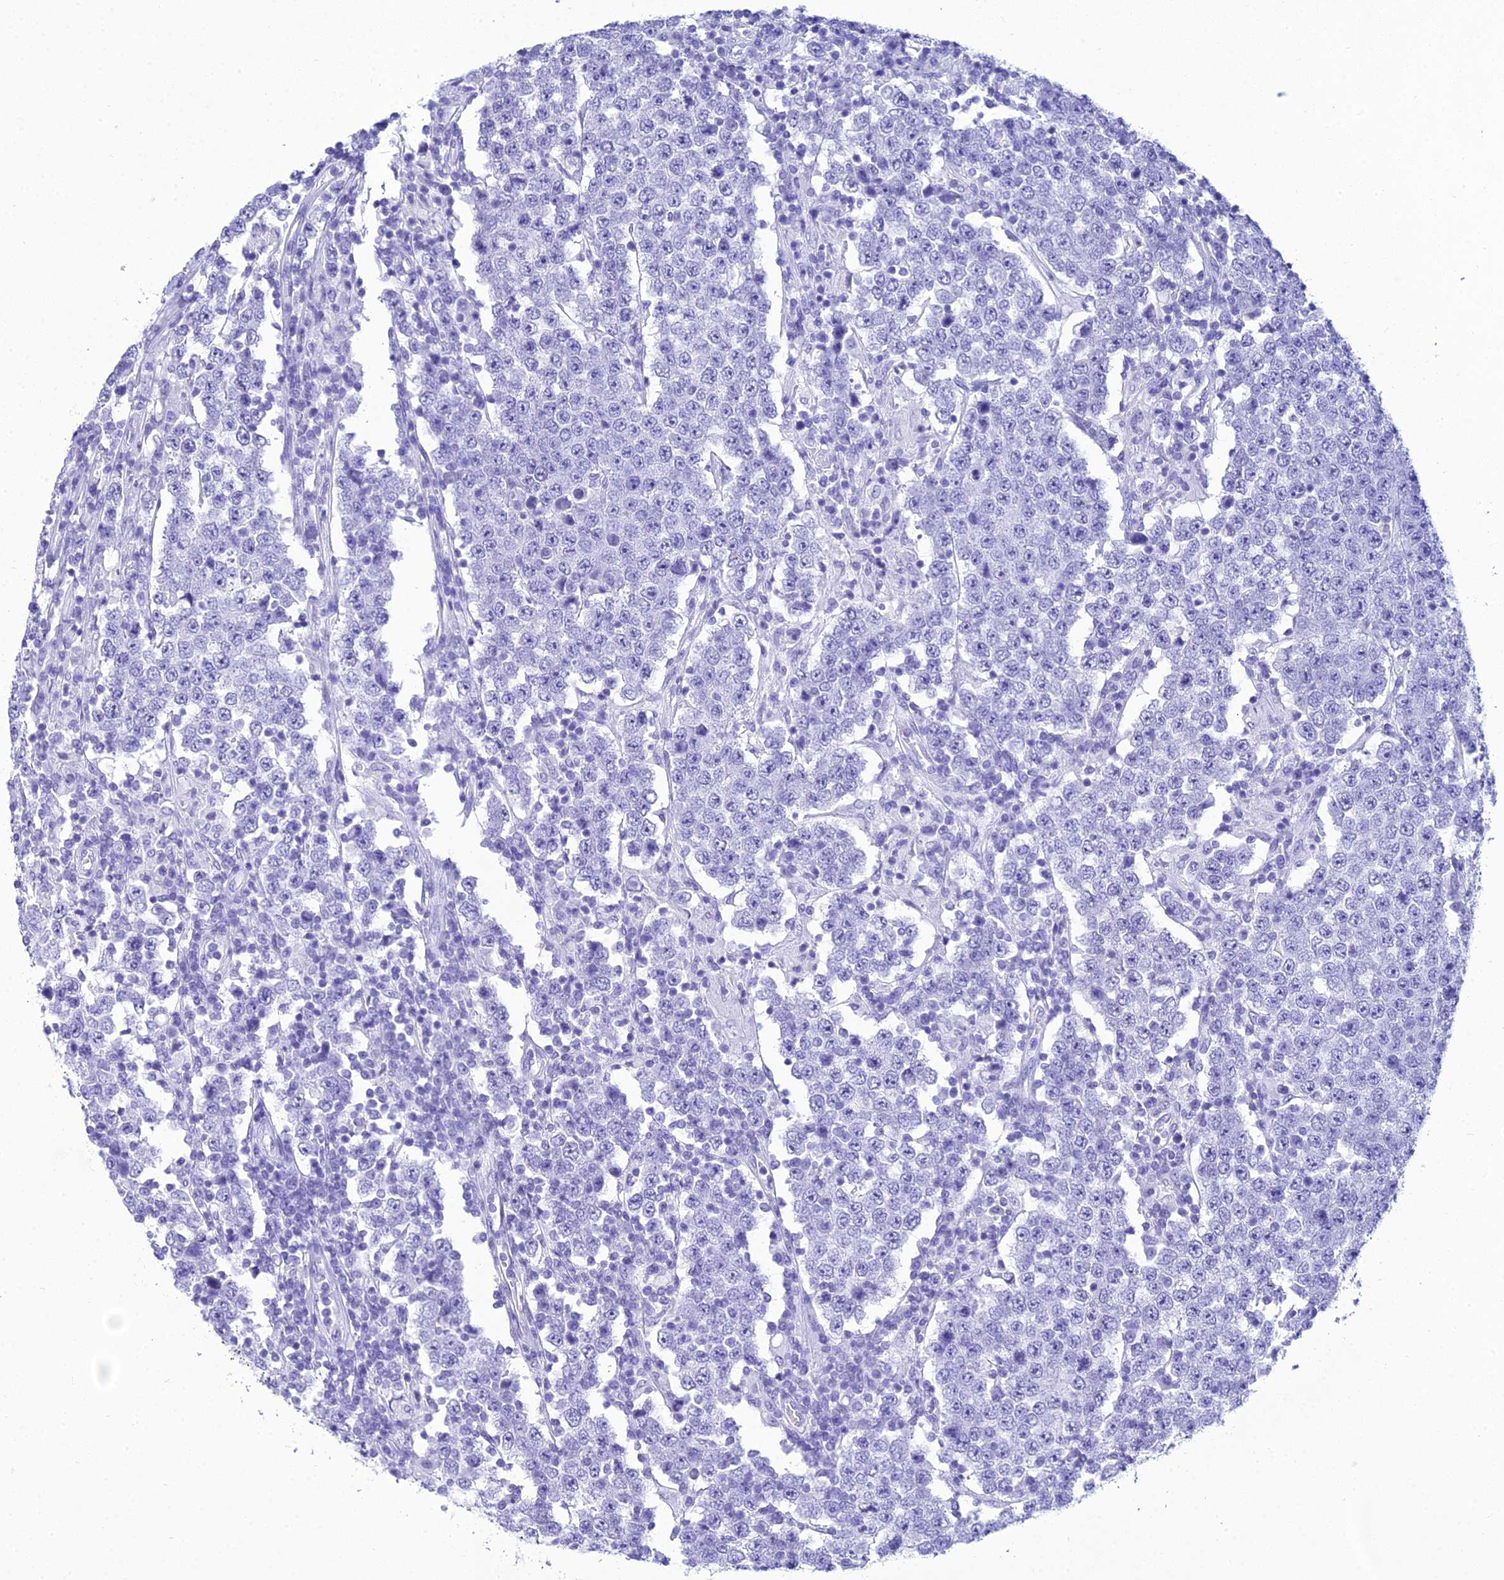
{"staining": {"intensity": "negative", "quantity": "none", "location": "none"}, "tissue": "testis cancer", "cell_type": "Tumor cells", "image_type": "cancer", "snomed": [{"axis": "morphology", "description": "Normal tissue, NOS"}, {"axis": "morphology", "description": "Urothelial carcinoma, High grade"}, {"axis": "morphology", "description": "Seminoma, NOS"}, {"axis": "morphology", "description": "Carcinoma, Embryonal, NOS"}, {"axis": "topography", "description": "Urinary bladder"}, {"axis": "topography", "description": "Testis"}], "caption": "Human testis cancer stained for a protein using IHC demonstrates no expression in tumor cells.", "gene": "ZNF442", "patient": {"sex": "male", "age": 41}}